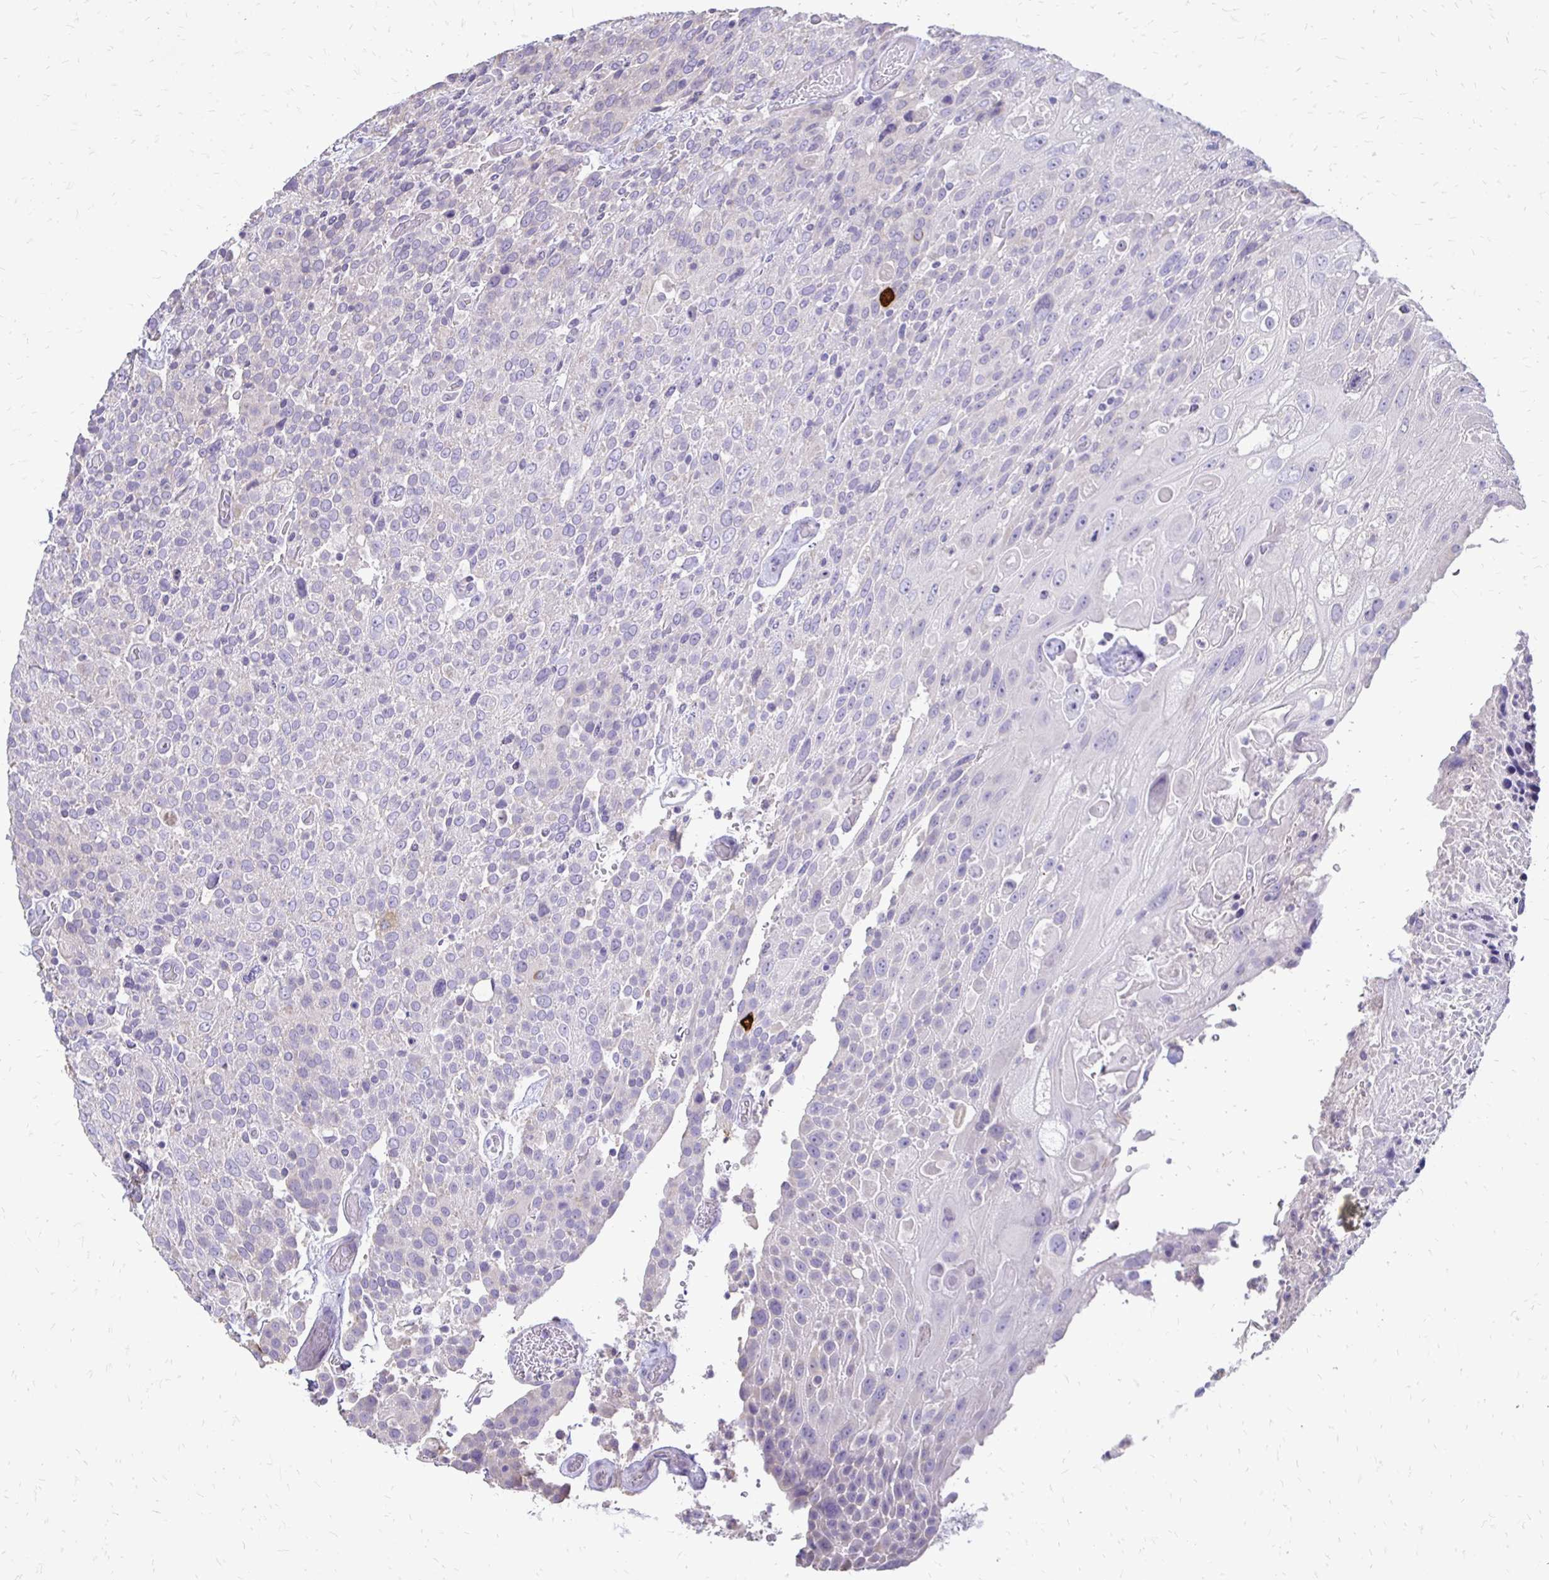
{"staining": {"intensity": "negative", "quantity": "none", "location": "none"}, "tissue": "urothelial cancer", "cell_type": "Tumor cells", "image_type": "cancer", "snomed": [{"axis": "morphology", "description": "Urothelial carcinoma, High grade"}, {"axis": "topography", "description": "Urinary bladder"}], "caption": "This image is of urothelial cancer stained with immunohistochemistry to label a protein in brown with the nuclei are counter-stained blue. There is no positivity in tumor cells.", "gene": "ALPG", "patient": {"sex": "female", "age": 70}}